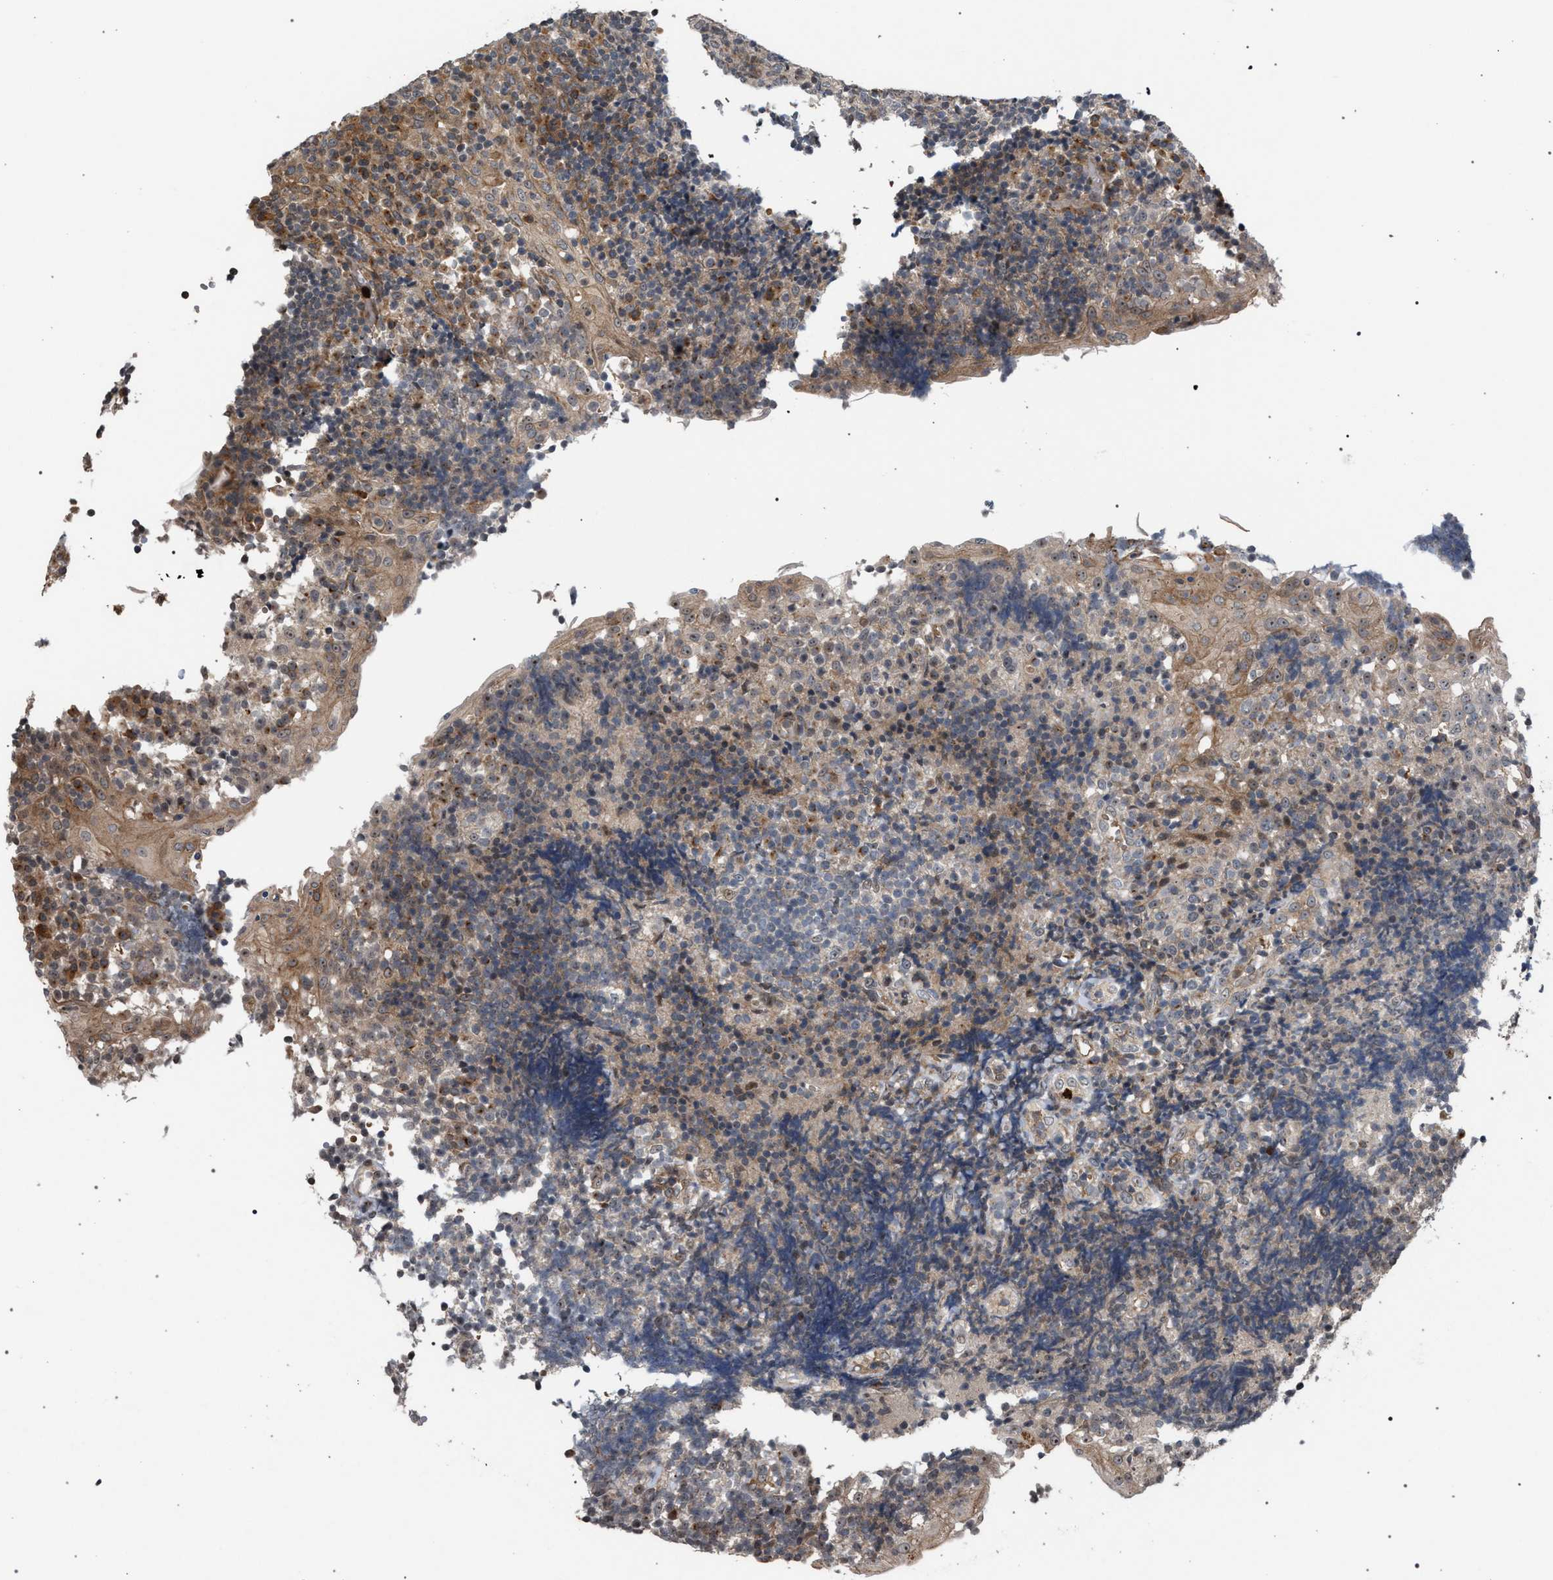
{"staining": {"intensity": "moderate", "quantity": "<25%", "location": "cytoplasmic/membranous"}, "tissue": "tonsil", "cell_type": "Germinal center cells", "image_type": "normal", "snomed": [{"axis": "morphology", "description": "Normal tissue, NOS"}, {"axis": "topography", "description": "Tonsil"}], "caption": "Immunohistochemical staining of normal human tonsil shows low levels of moderate cytoplasmic/membranous expression in approximately <25% of germinal center cells.", "gene": "IRAK4", "patient": {"sex": "female", "age": 40}}